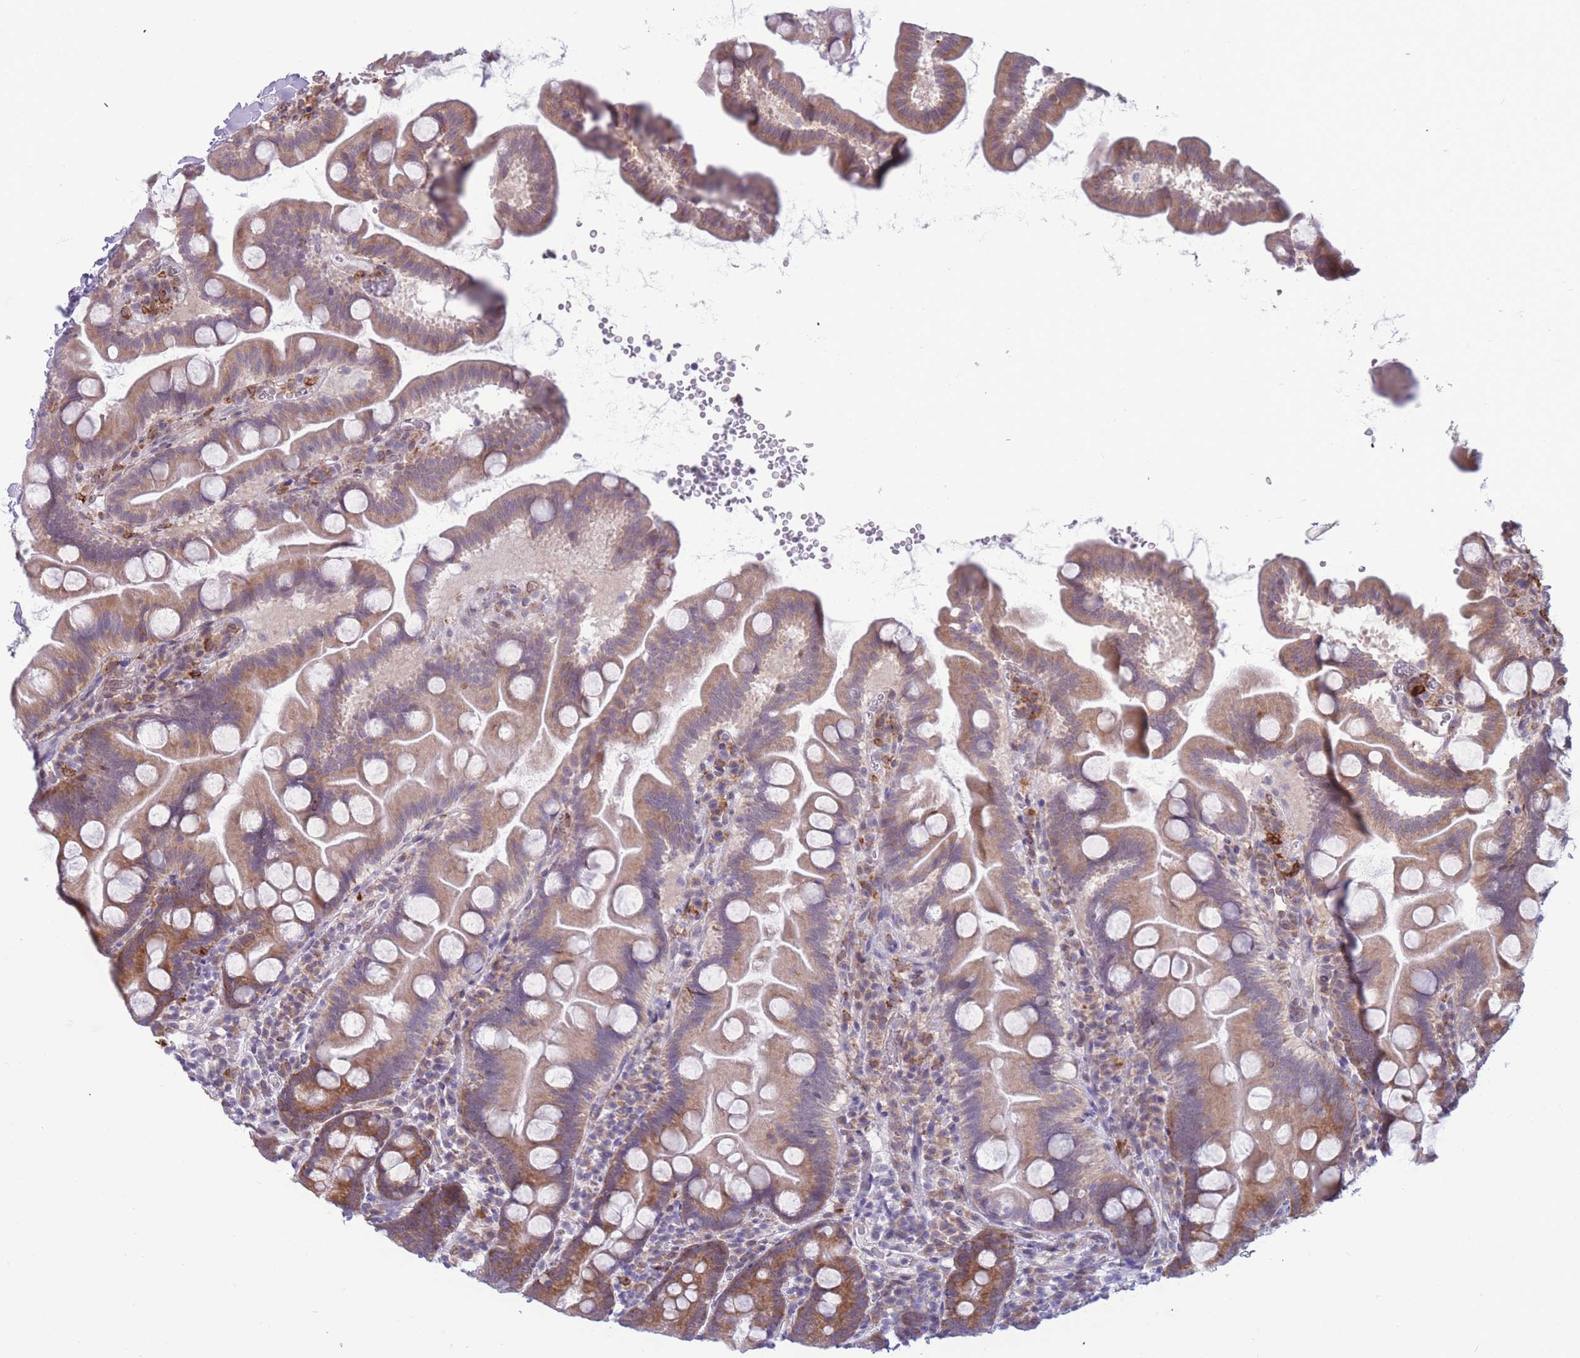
{"staining": {"intensity": "moderate", "quantity": ">75%", "location": "cytoplasmic/membranous"}, "tissue": "small intestine", "cell_type": "Glandular cells", "image_type": "normal", "snomed": [{"axis": "morphology", "description": "Normal tissue, NOS"}, {"axis": "topography", "description": "Small intestine"}], "caption": "Moderate cytoplasmic/membranous protein expression is present in approximately >75% of glandular cells in small intestine.", "gene": "TMEM121", "patient": {"sex": "female", "age": 68}}